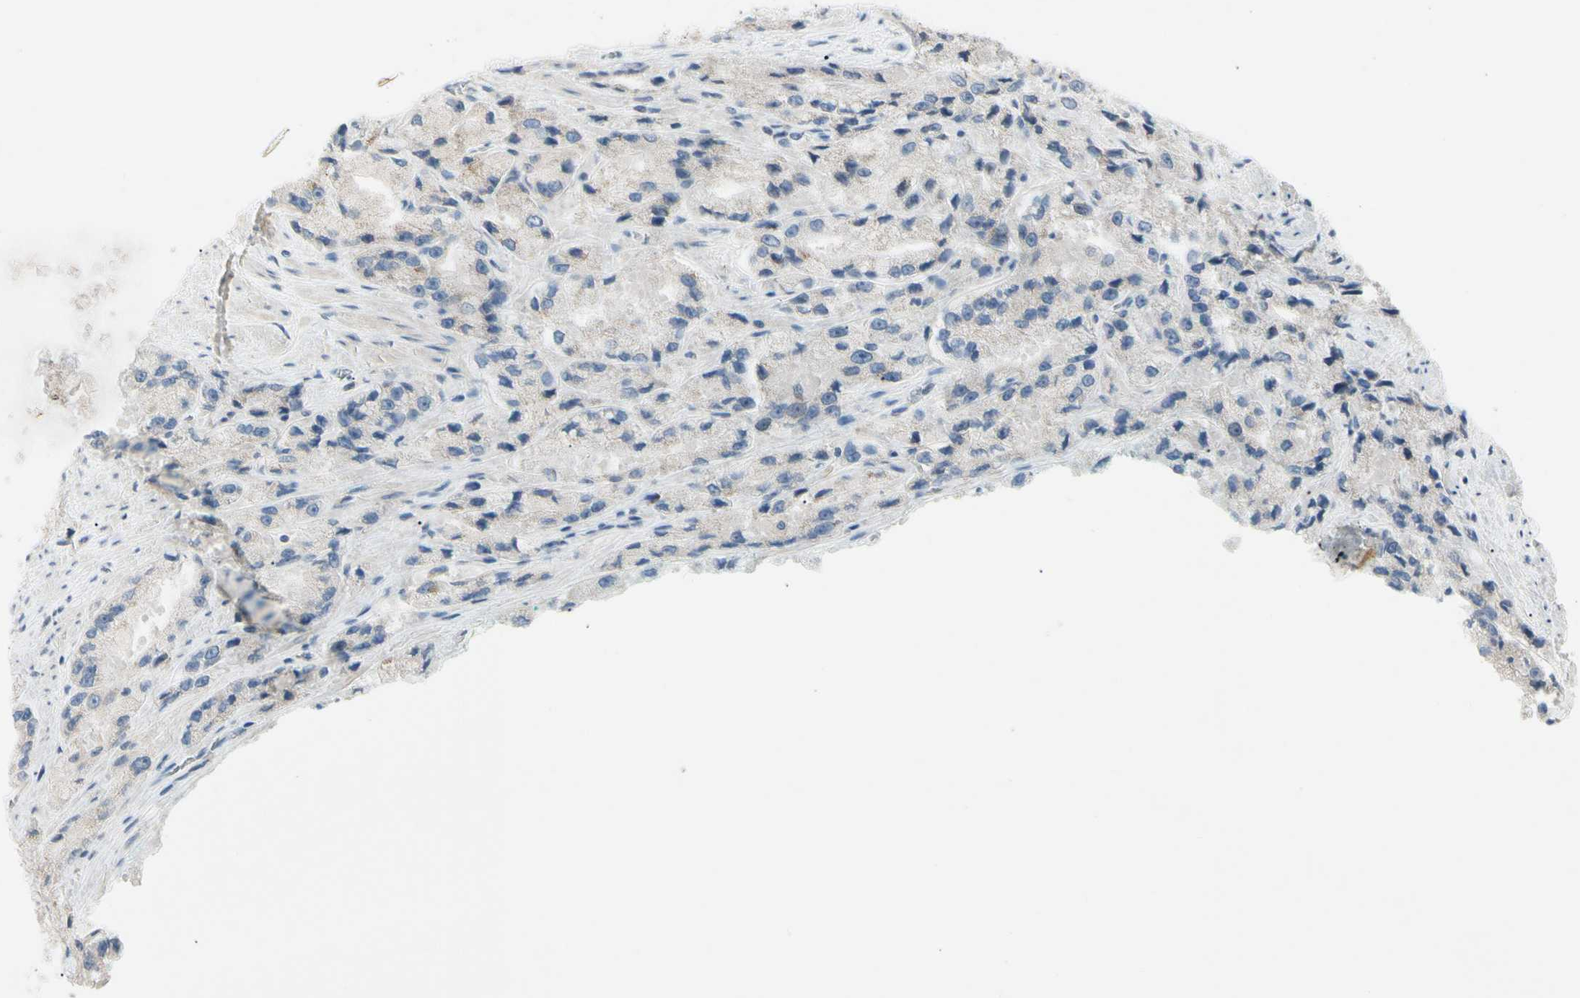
{"staining": {"intensity": "negative", "quantity": "none", "location": "none"}, "tissue": "prostate cancer", "cell_type": "Tumor cells", "image_type": "cancer", "snomed": [{"axis": "morphology", "description": "Adenocarcinoma, High grade"}, {"axis": "topography", "description": "Prostate"}], "caption": "Prostate cancer was stained to show a protein in brown. There is no significant expression in tumor cells.", "gene": "ALDH18A1", "patient": {"sex": "male", "age": 58}}